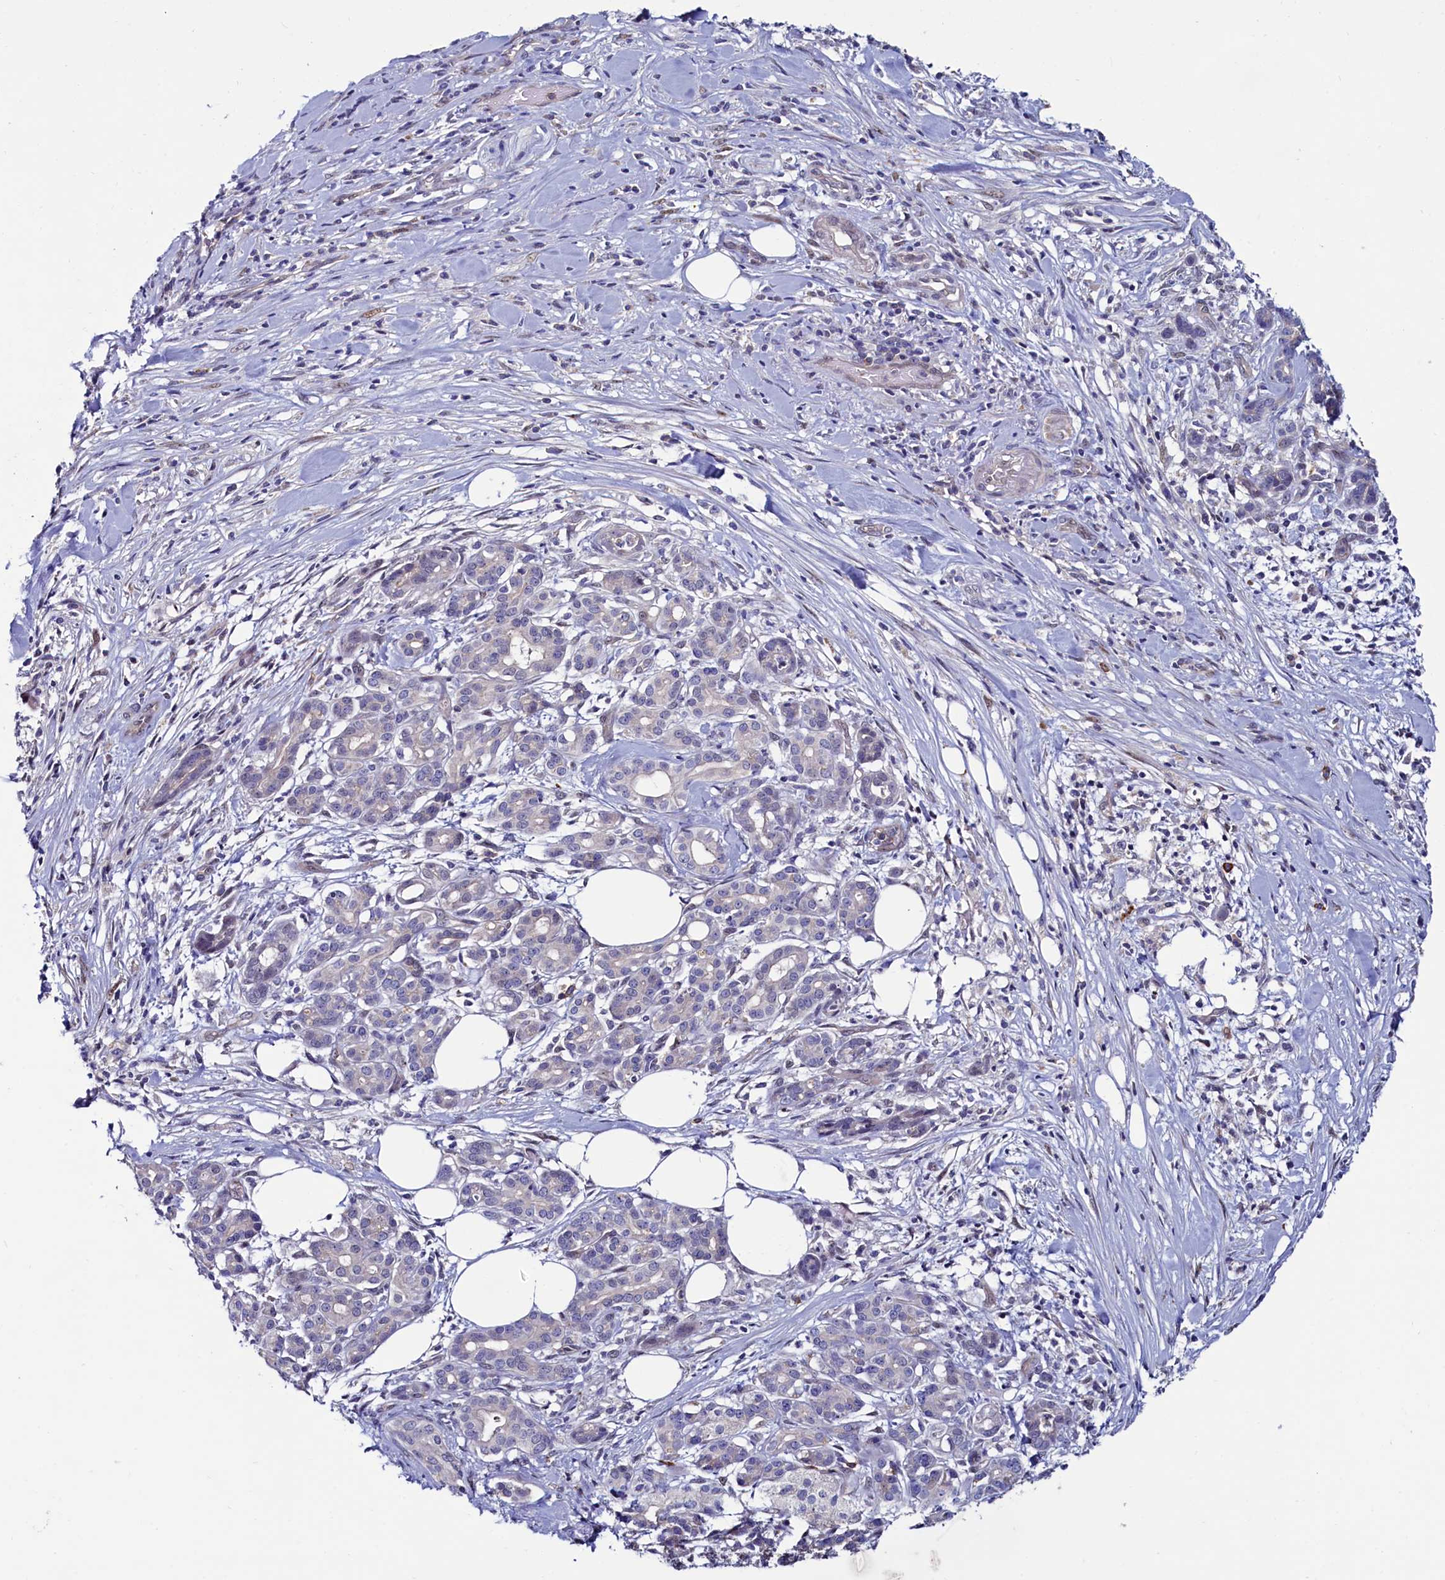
{"staining": {"intensity": "negative", "quantity": "none", "location": "none"}, "tissue": "pancreatic cancer", "cell_type": "Tumor cells", "image_type": "cancer", "snomed": [{"axis": "morphology", "description": "Adenocarcinoma, NOS"}, {"axis": "topography", "description": "Pancreas"}], "caption": "Tumor cells show no significant expression in adenocarcinoma (pancreatic). (Stains: DAB immunohistochemistry with hematoxylin counter stain, Microscopy: brightfield microscopy at high magnification).", "gene": "ASTE1", "patient": {"sex": "female", "age": 66}}